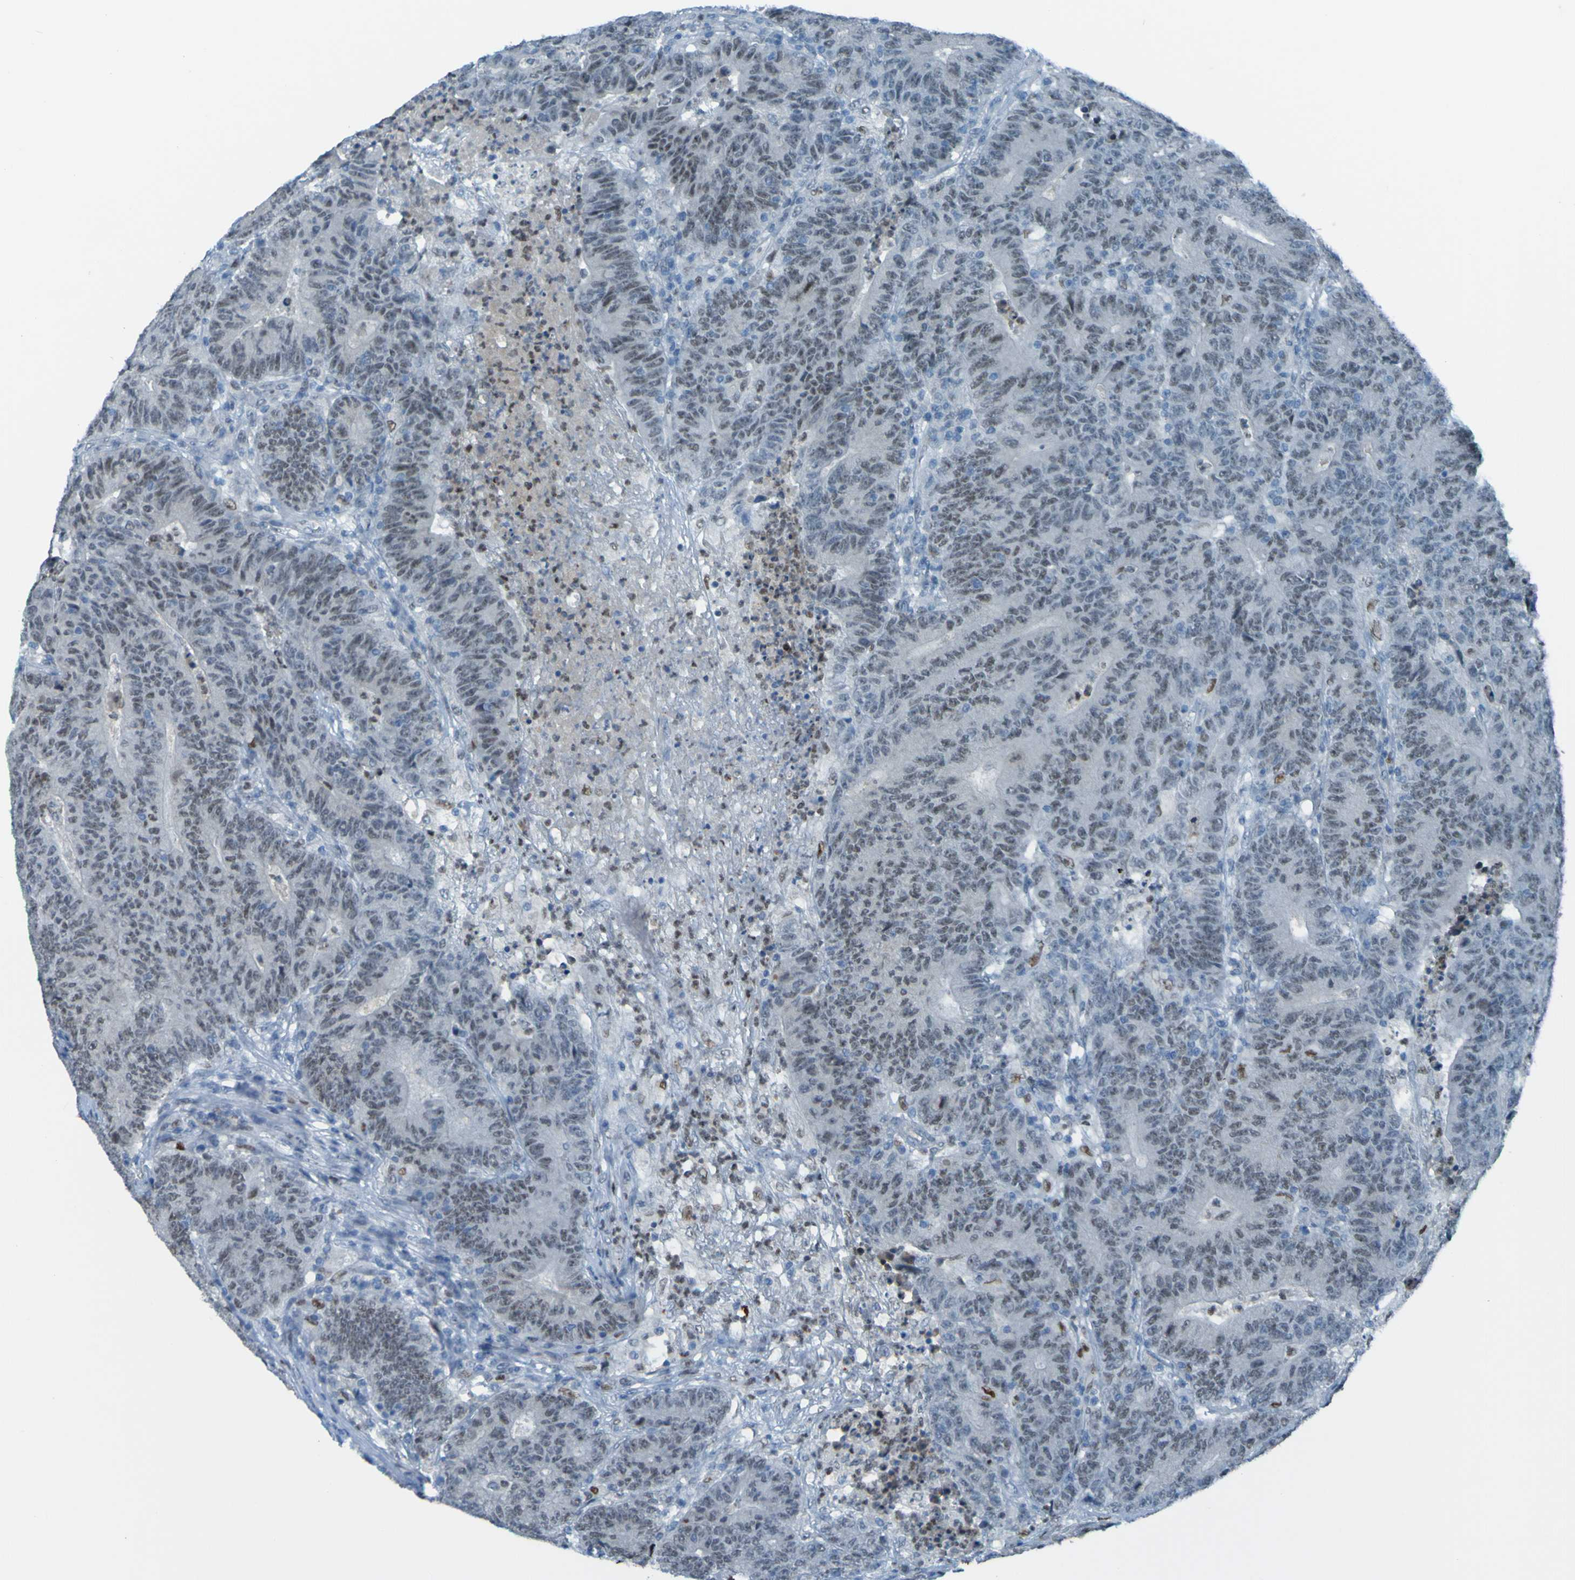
{"staining": {"intensity": "negative", "quantity": "none", "location": "none"}, "tissue": "colorectal cancer", "cell_type": "Tumor cells", "image_type": "cancer", "snomed": [{"axis": "morphology", "description": "Normal tissue, NOS"}, {"axis": "morphology", "description": "Adenocarcinoma, NOS"}, {"axis": "topography", "description": "Colon"}], "caption": "High power microscopy micrograph of an immunohistochemistry photomicrograph of adenocarcinoma (colorectal), revealing no significant expression in tumor cells.", "gene": "USP36", "patient": {"sex": "female", "age": 75}}